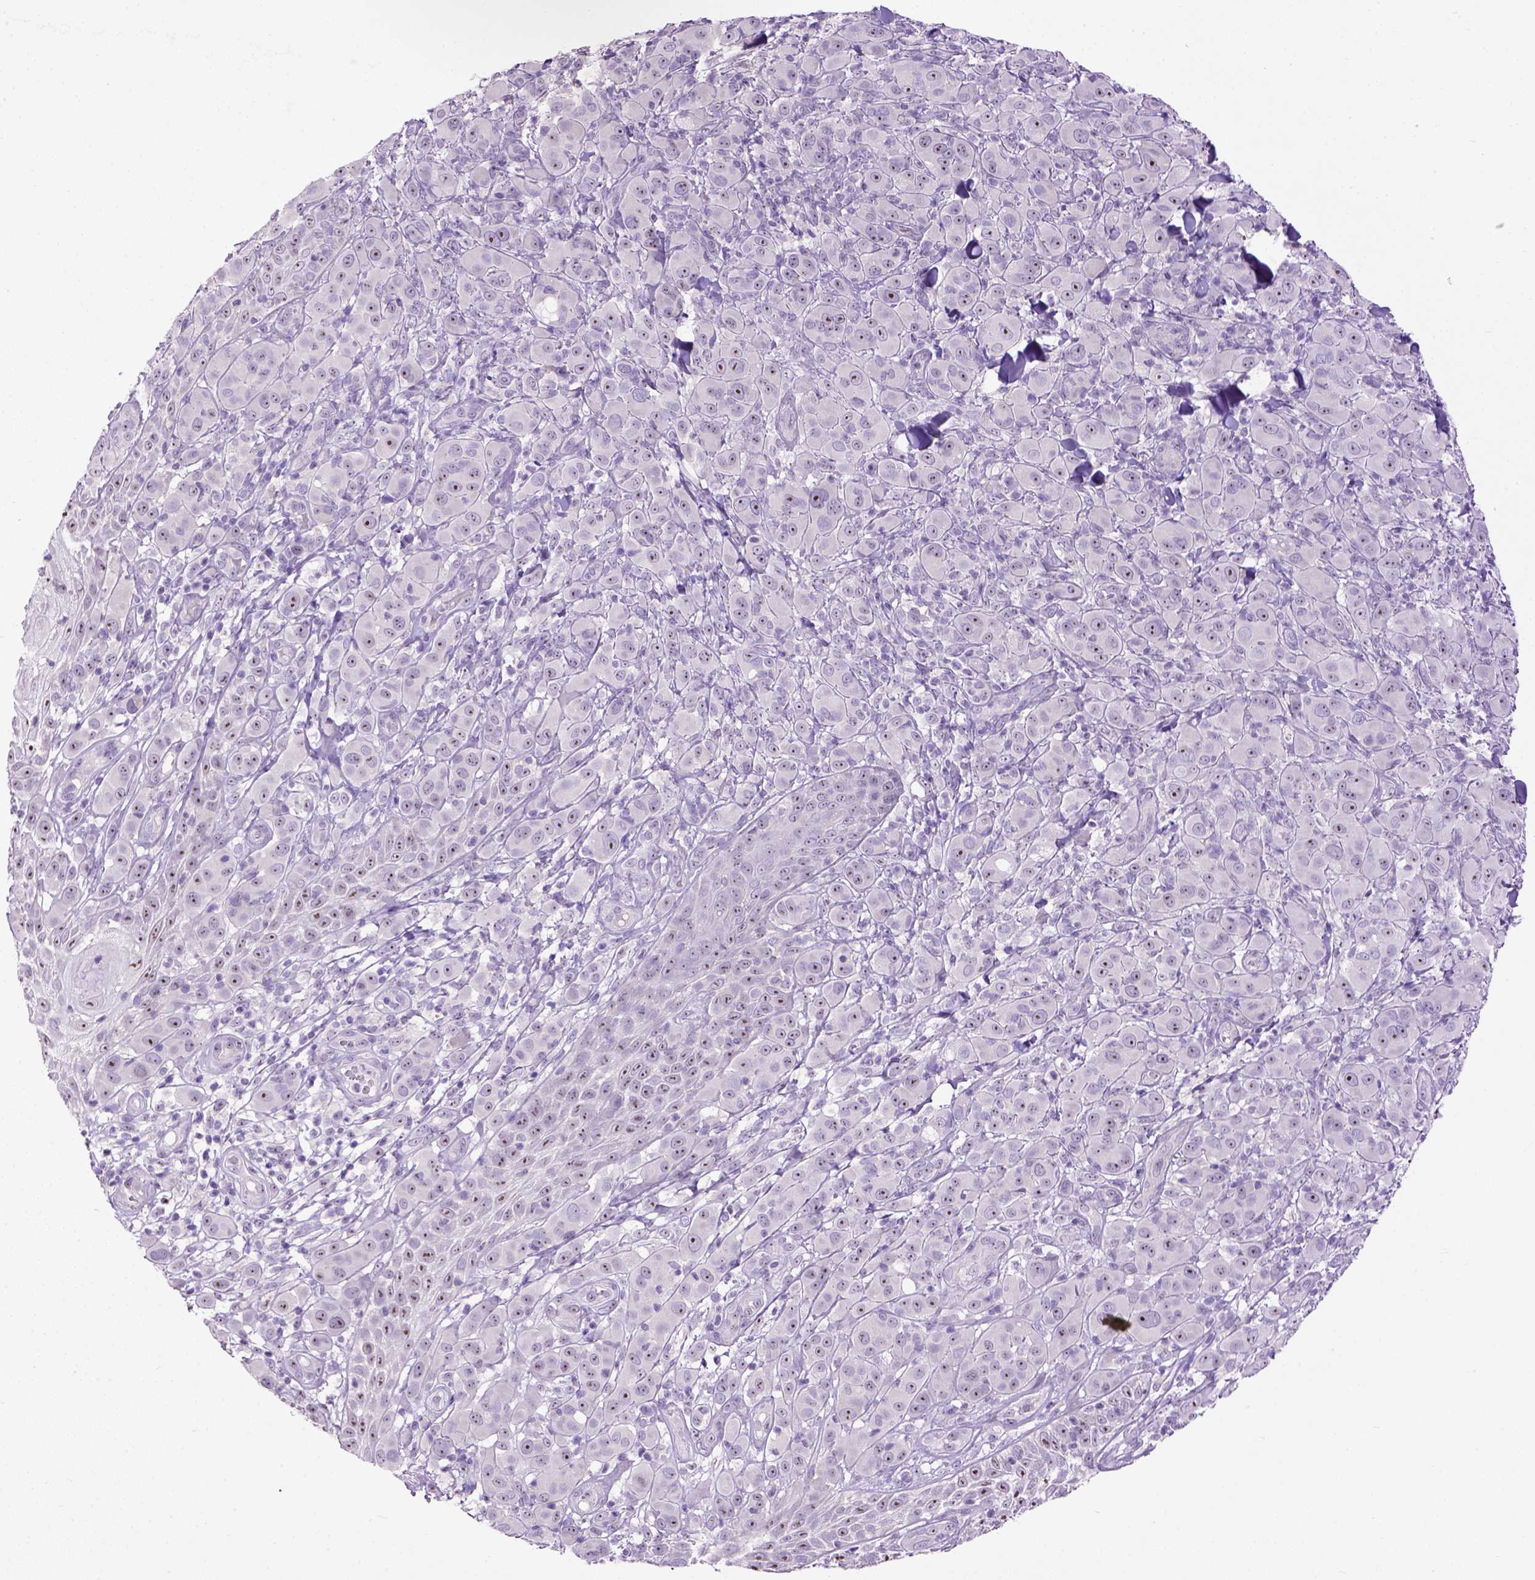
{"staining": {"intensity": "moderate", "quantity": ">75%", "location": "nuclear"}, "tissue": "melanoma", "cell_type": "Tumor cells", "image_type": "cancer", "snomed": [{"axis": "morphology", "description": "Malignant melanoma, NOS"}, {"axis": "topography", "description": "Skin"}], "caption": "An immunohistochemistry (IHC) micrograph of neoplastic tissue is shown. Protein staining in brown highlights moderate nuclear positivity in melanoma within tumor cells.", "gene": "UTP4", "patient": {"sex": "female", "age": 87}}